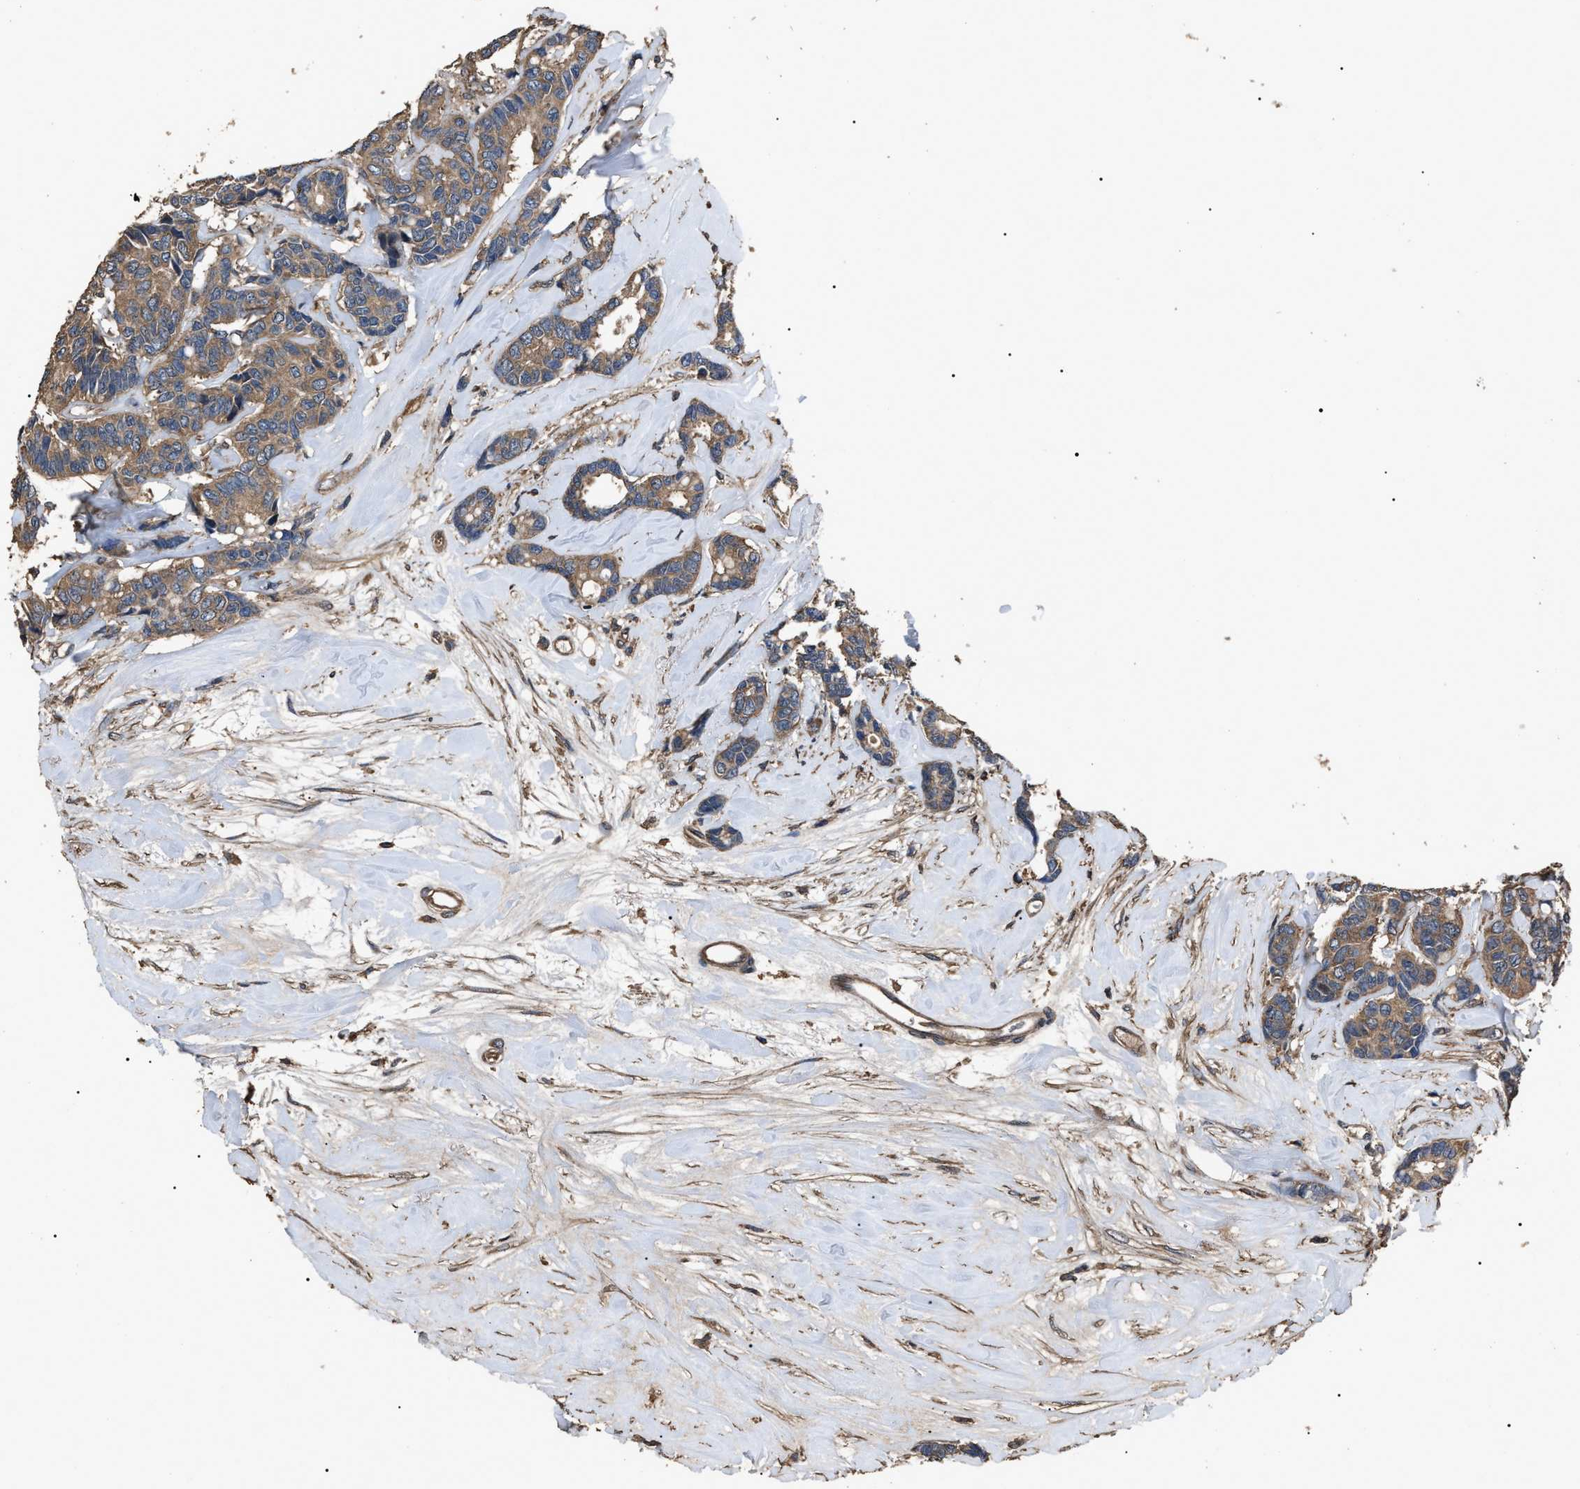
{"staining": {"intensity": "moderate", "quantity": ">75%", "location": "cytoplasmic/membranous"}, "tissue": "breast cancer", "cell_type": "Tumor cells", "image_type": "cancer", "snomed": [{"axis": "morphology", "description": "Duct carcinoma"}, {"axis": "topography", "description": "Breast"}], "caption": "A brown stain highlights moderate cytoplasmic/membranous positivity of a protein in breast cancer (invasive ductal carcinoma) tumor cells.", "gene": "RNF216", "patient": {"sex": "female", "age": 87}}